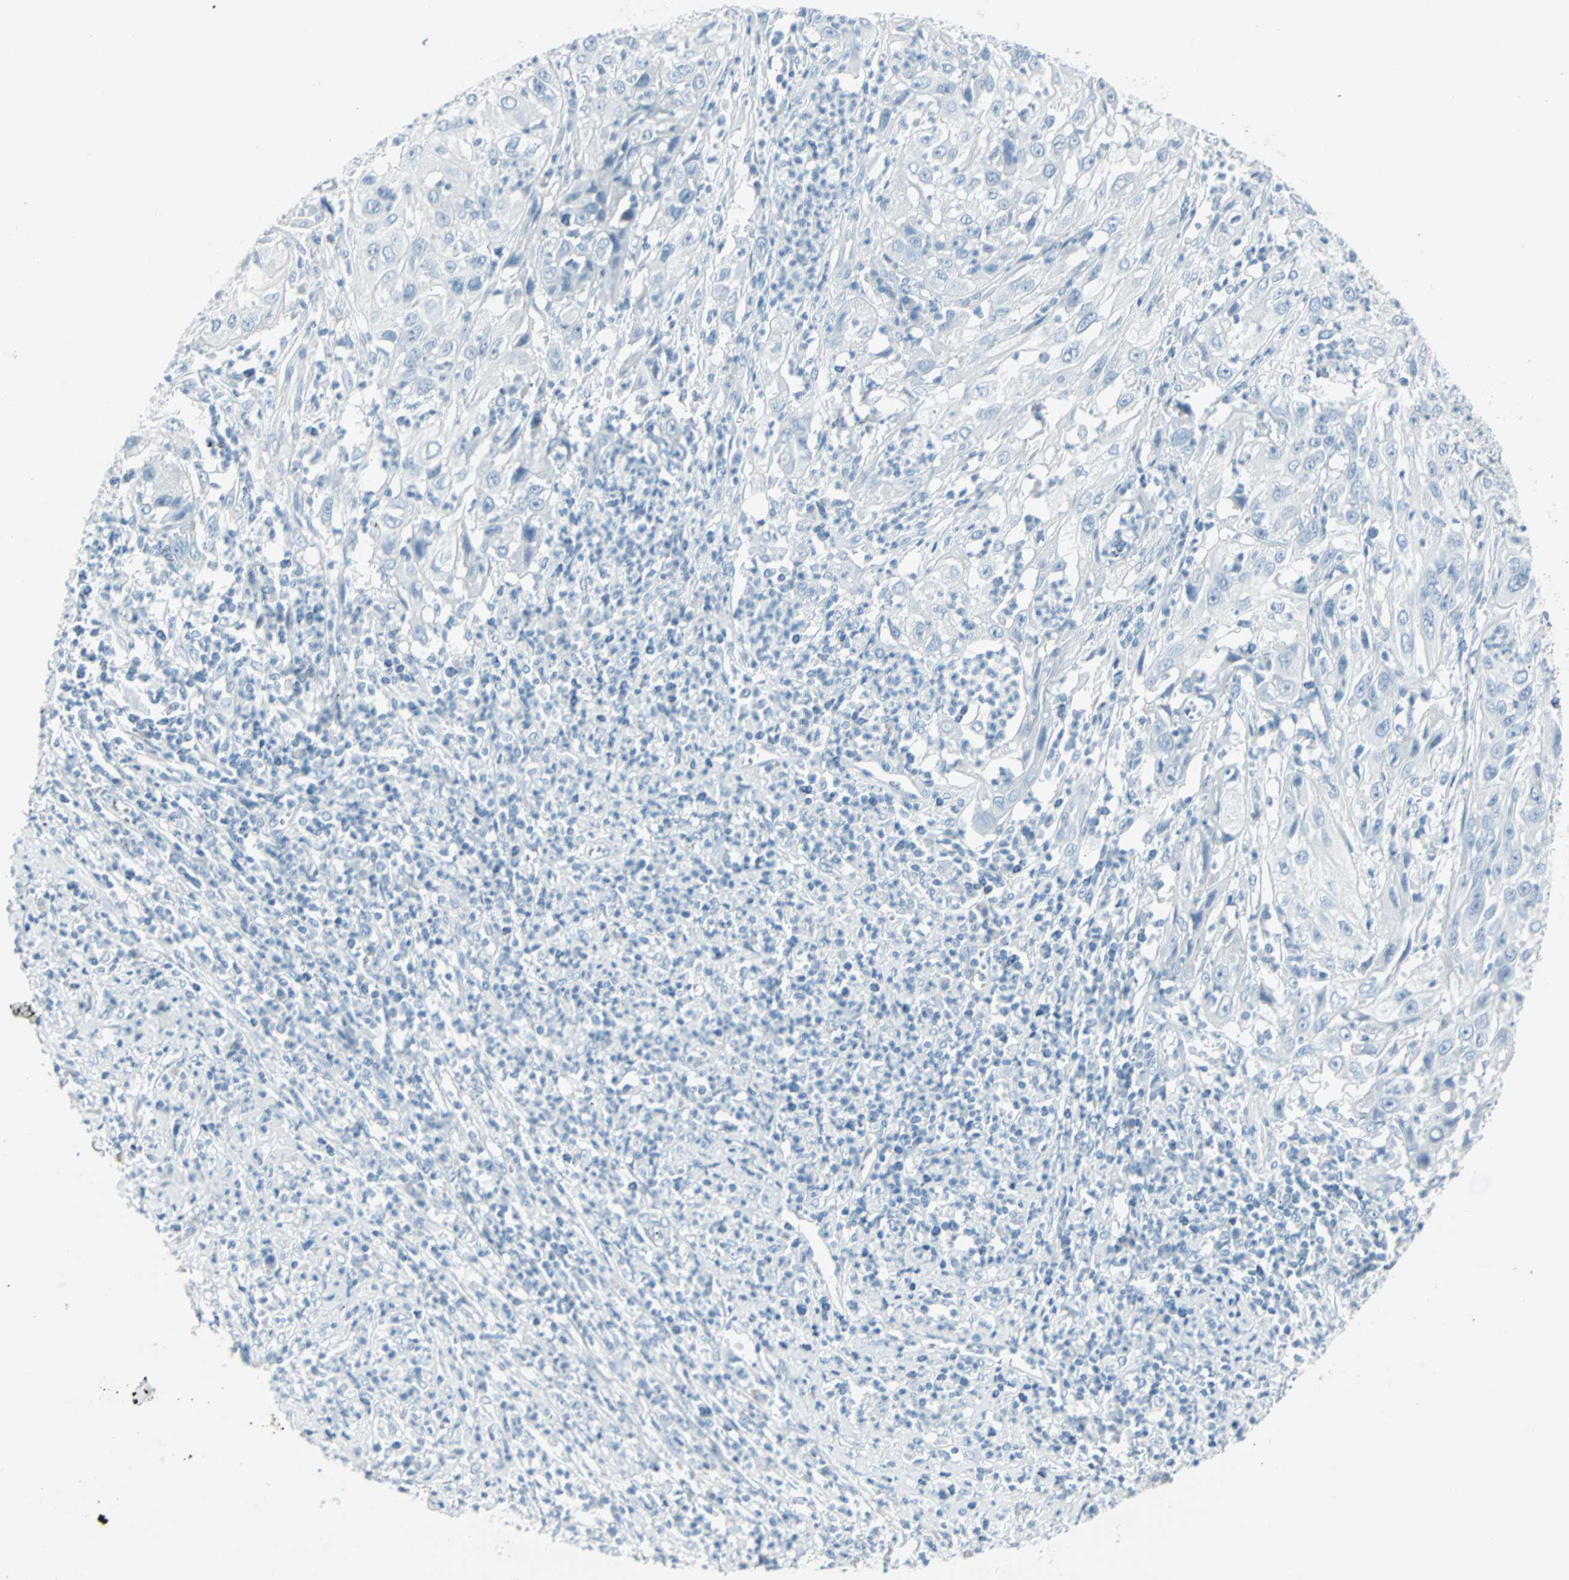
{"staining": {"intensity": "negative", "quantity": "none", "location": "none"}, "tissue": "cervical cancer", "cell_type": "Tumor cells", "image_type": "cancer", "snomed": [{"axis": "morphology", "description": "Squamous cell carcinoma, NOS"}, {"axis": "topography", "description": "Cervix"}], "caption": "The photomicrograph exhibits no significant positivity in tumor cells of cervical cancer.", "gene": "STX1A", "patient": {"sex": "female", "age": 32}}